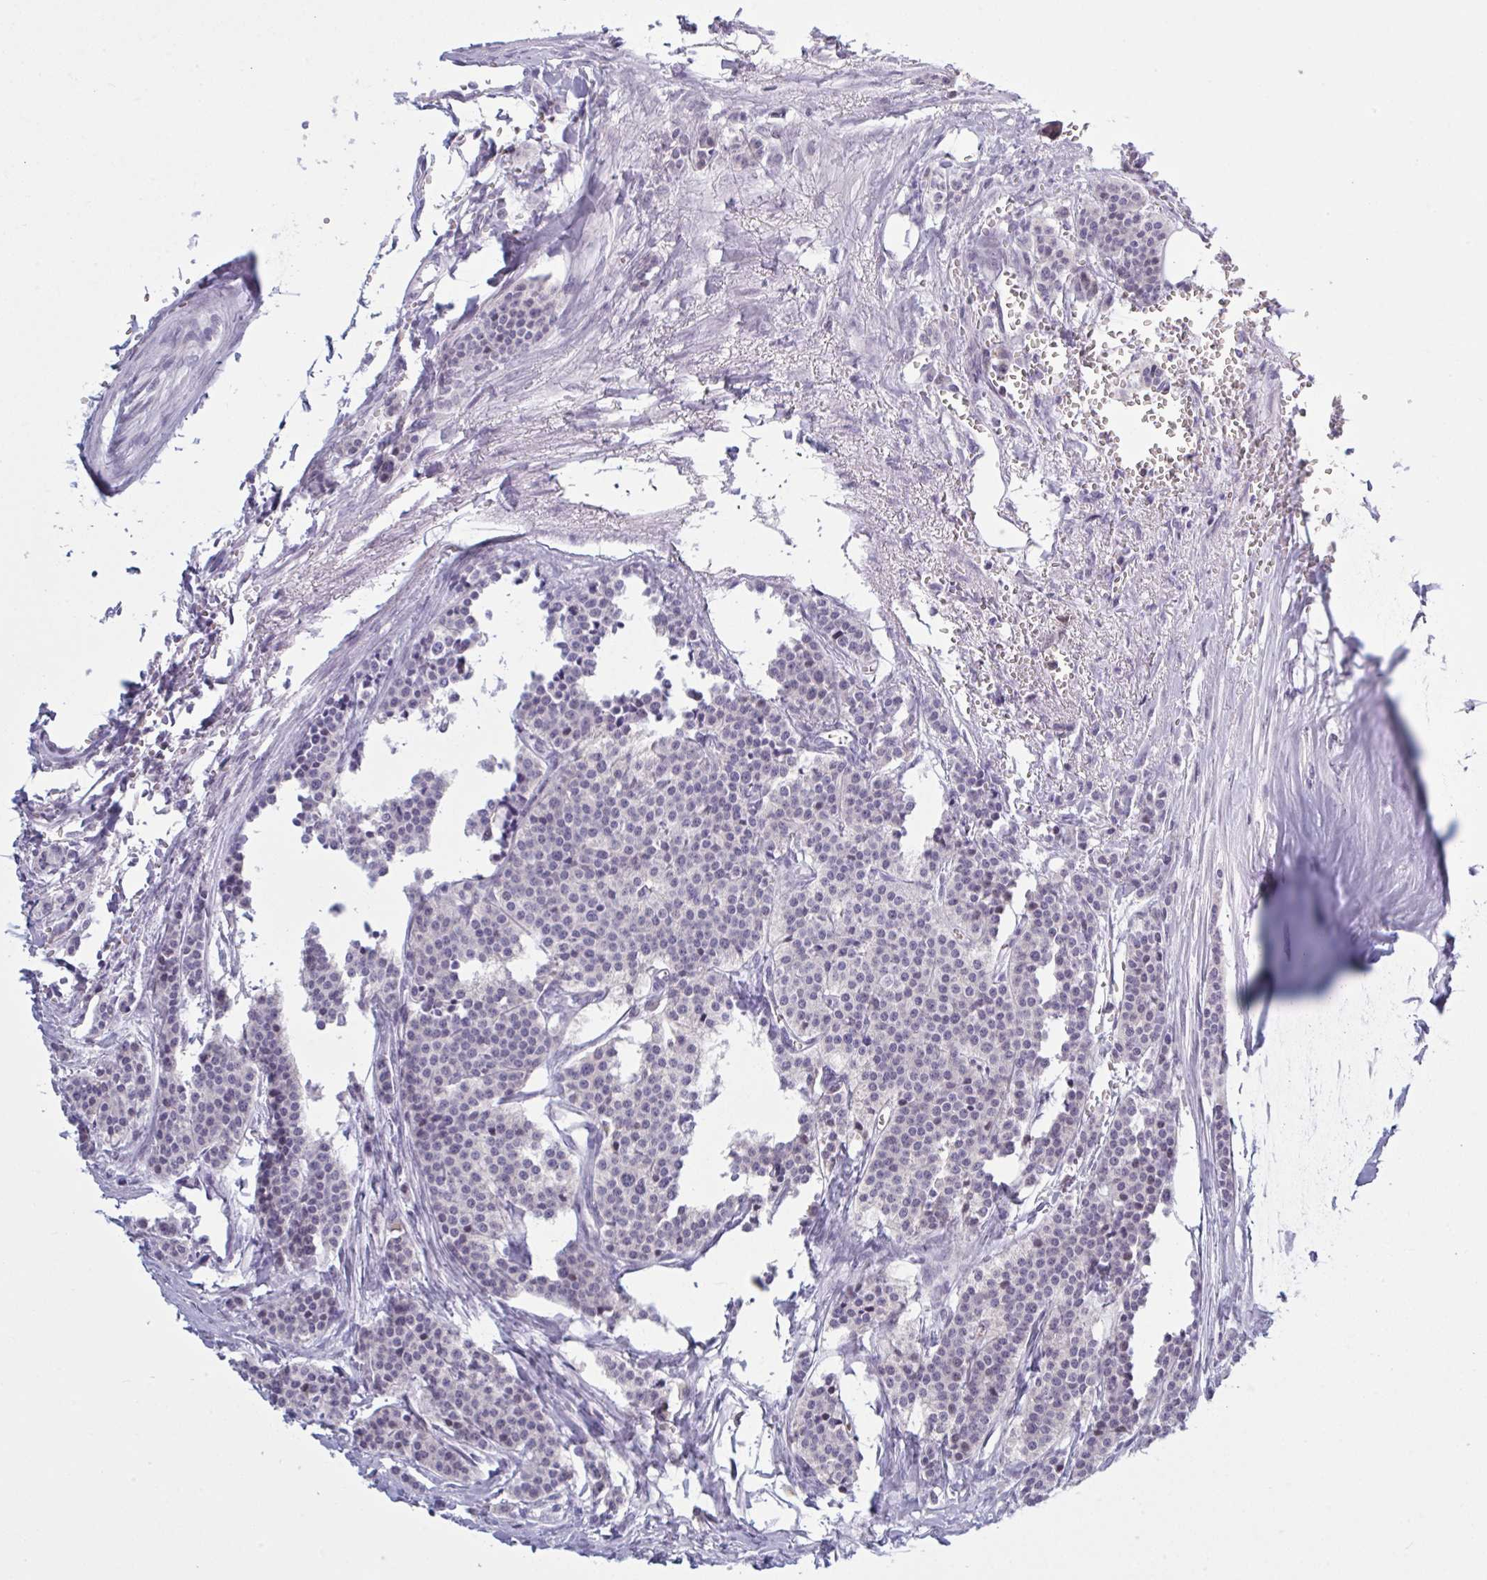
{"staining": {"intensity": "negative", "quantity": "none", "location": "none"}, "tissue": "carcinoid", "cell_type": "Tumor cells", "image_type": "cancer", "snomed": [{"axis": "morphology", "description": "Carcinoid, malignant, NOS"}, {"axis": "topography", "description": "Small intestine"}], "caption": "The histopathology image reveals no significant expression in tumor cells of carcinoid (malignant).", "gene": "HSD11B2", "patient": {"sex": "male", "age": 63}}